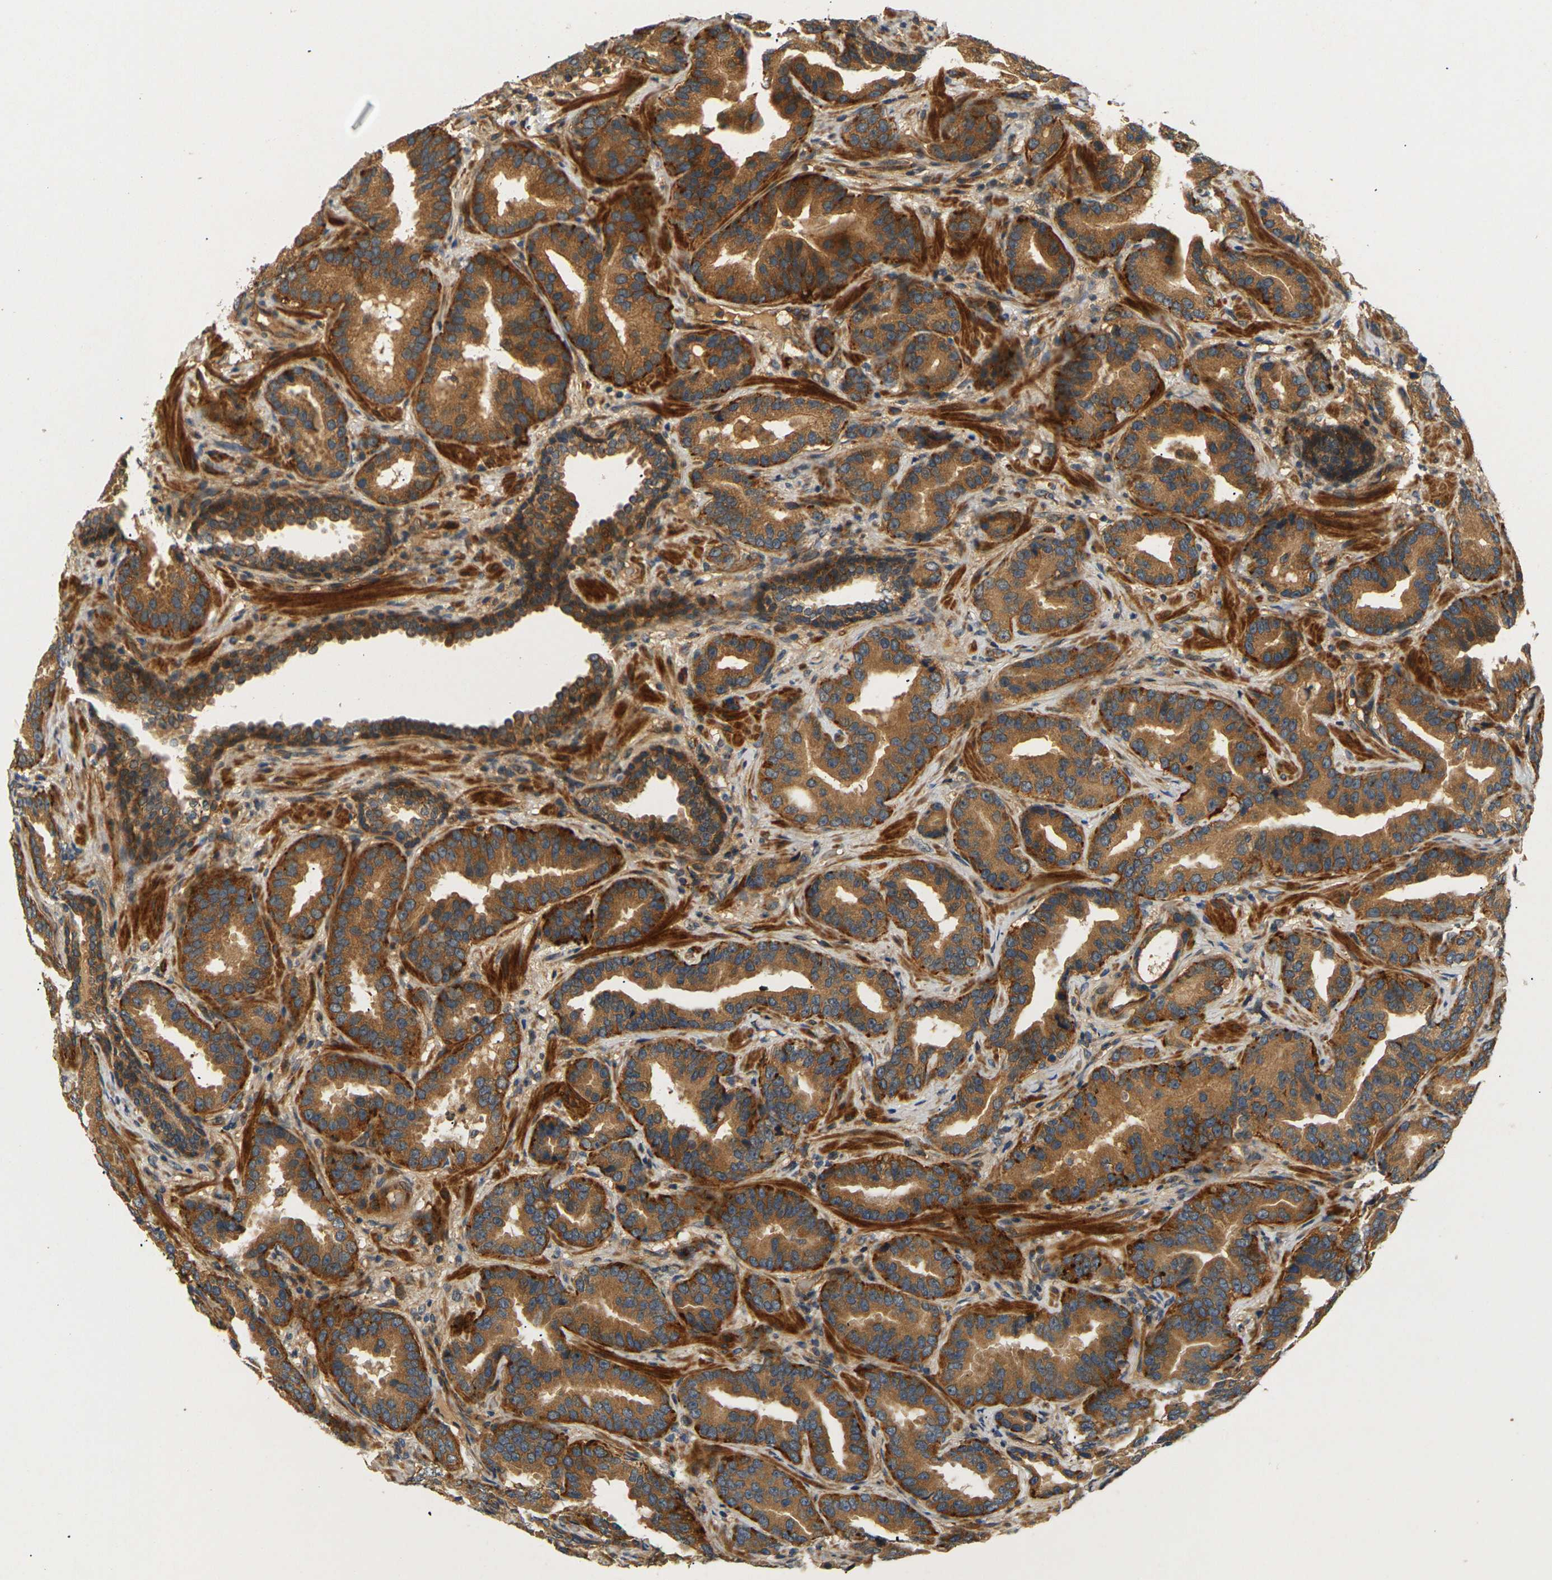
{"staining": {"intensity": "strong", "quantity": ">75%", "location": "cytoplasmic/membranous"}, "tissue": "prostate cancer", "cell_type": "Tumor cells", "image_type": "cancer", "snomed": [{"axis": "morphology", "description": "Adenocarcinoma, Low grade"}, {"axis": "topography", "description": "Prostate"}], "caption": "Human prostate cancer stained with a brown dye shows strong cytoplasmic/membranous positive staining in approximately >75% of tumor cells.", "gene": "LRCH3", "patient": {"sex": "male", "age": 59}}